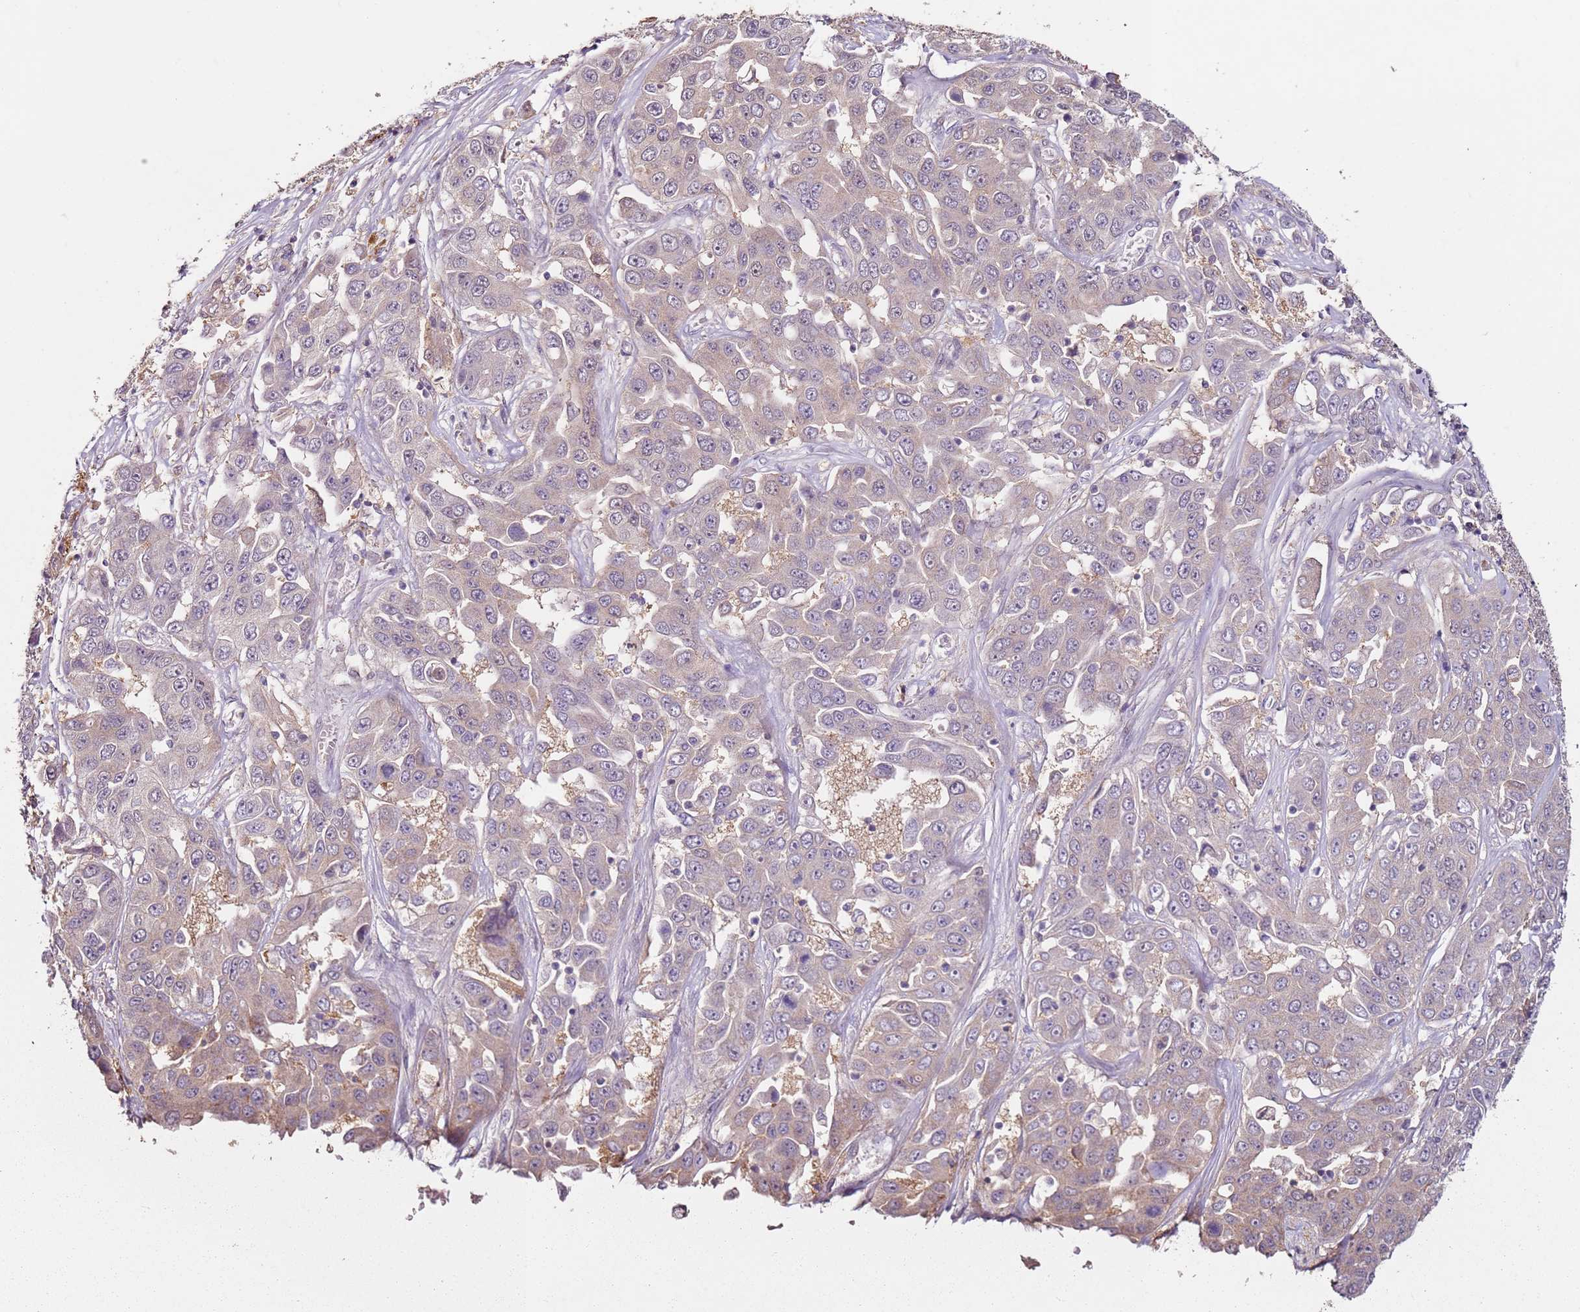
{"staining": {"intensity": "weak", "quantity": "<25%", "location": "cytoplasmic/membranous"}, "tissue": "liver cancer", "cell_type": "Tumor cells", "image_type": "cancer", "snomed": [{"axis": "morphology", "description": "Cholangiocarcinoma"}, {"axis": "topography", "description": "Liver"}], "caption": "This is a image of immunohistochemistry (IHC) staining of liver cancer (cholangiocarcinoma), which shows no positivity in tumor cells. (DAB (3,3'-diaminobenzidine) immunohistochemistry (IHC) visualized using brightfield microscopy, high magnification).", "gene": "MDH1", "patient": {"sex": "female", "age": 52}}